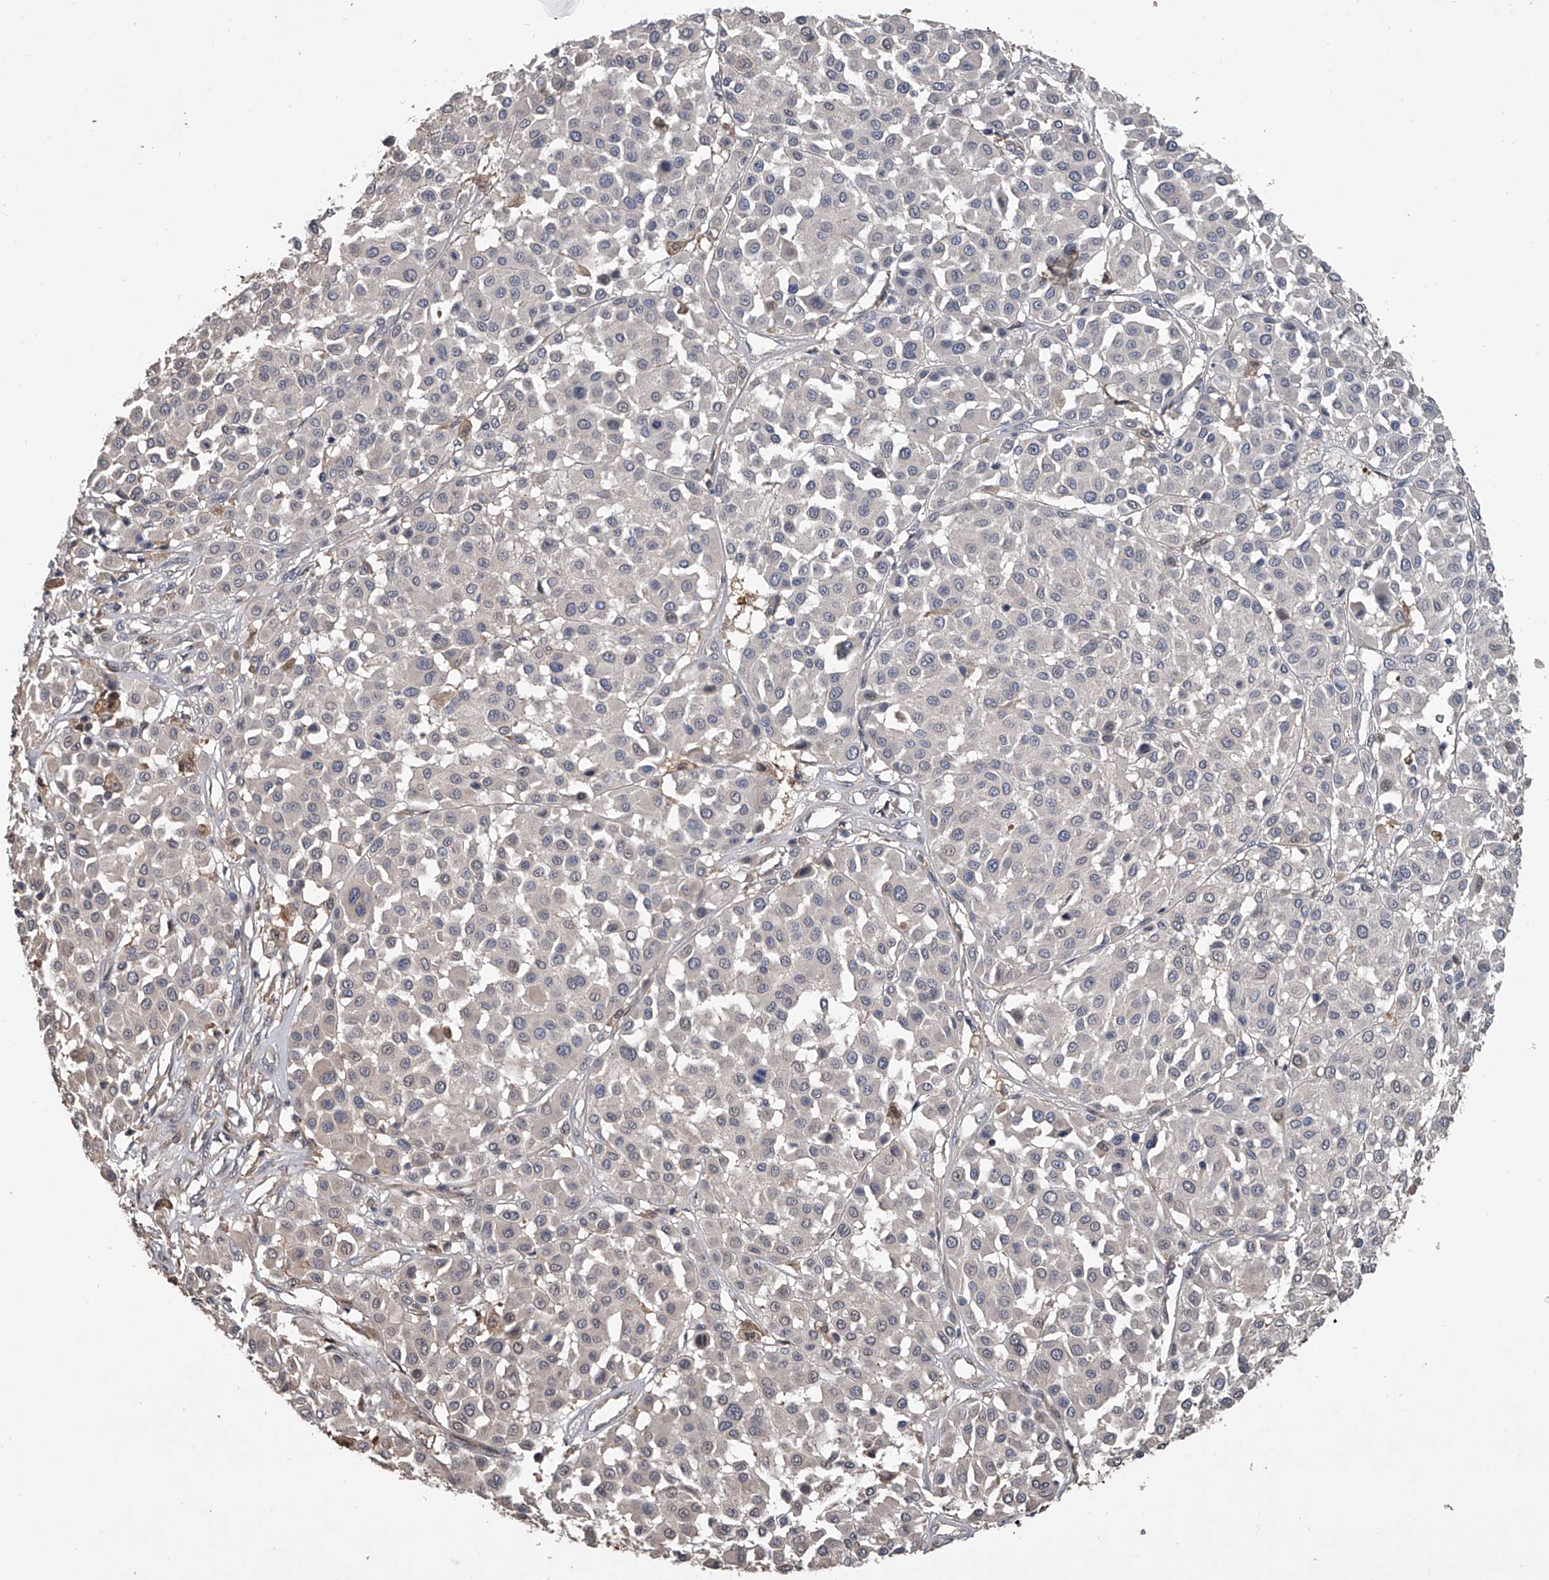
{"staining": {"intensity": "negative", "quantity": "none", "location": "none"}, "tissue": "melanoma", "cell_type": "Tumor cells", "image_type": "cancer", "snomed": [{"axis": "morphology", "description": "Malignant melanoma, Metastatic site"}, {"axis": "topography", "description": "Soft tissue"}], "caption": "The micrograph demonstrates no staining of tumor cells in malignant melanoma (metastatic site).", "gene": "DOCK9", "patient": {"sex": "male", "age": 41}}